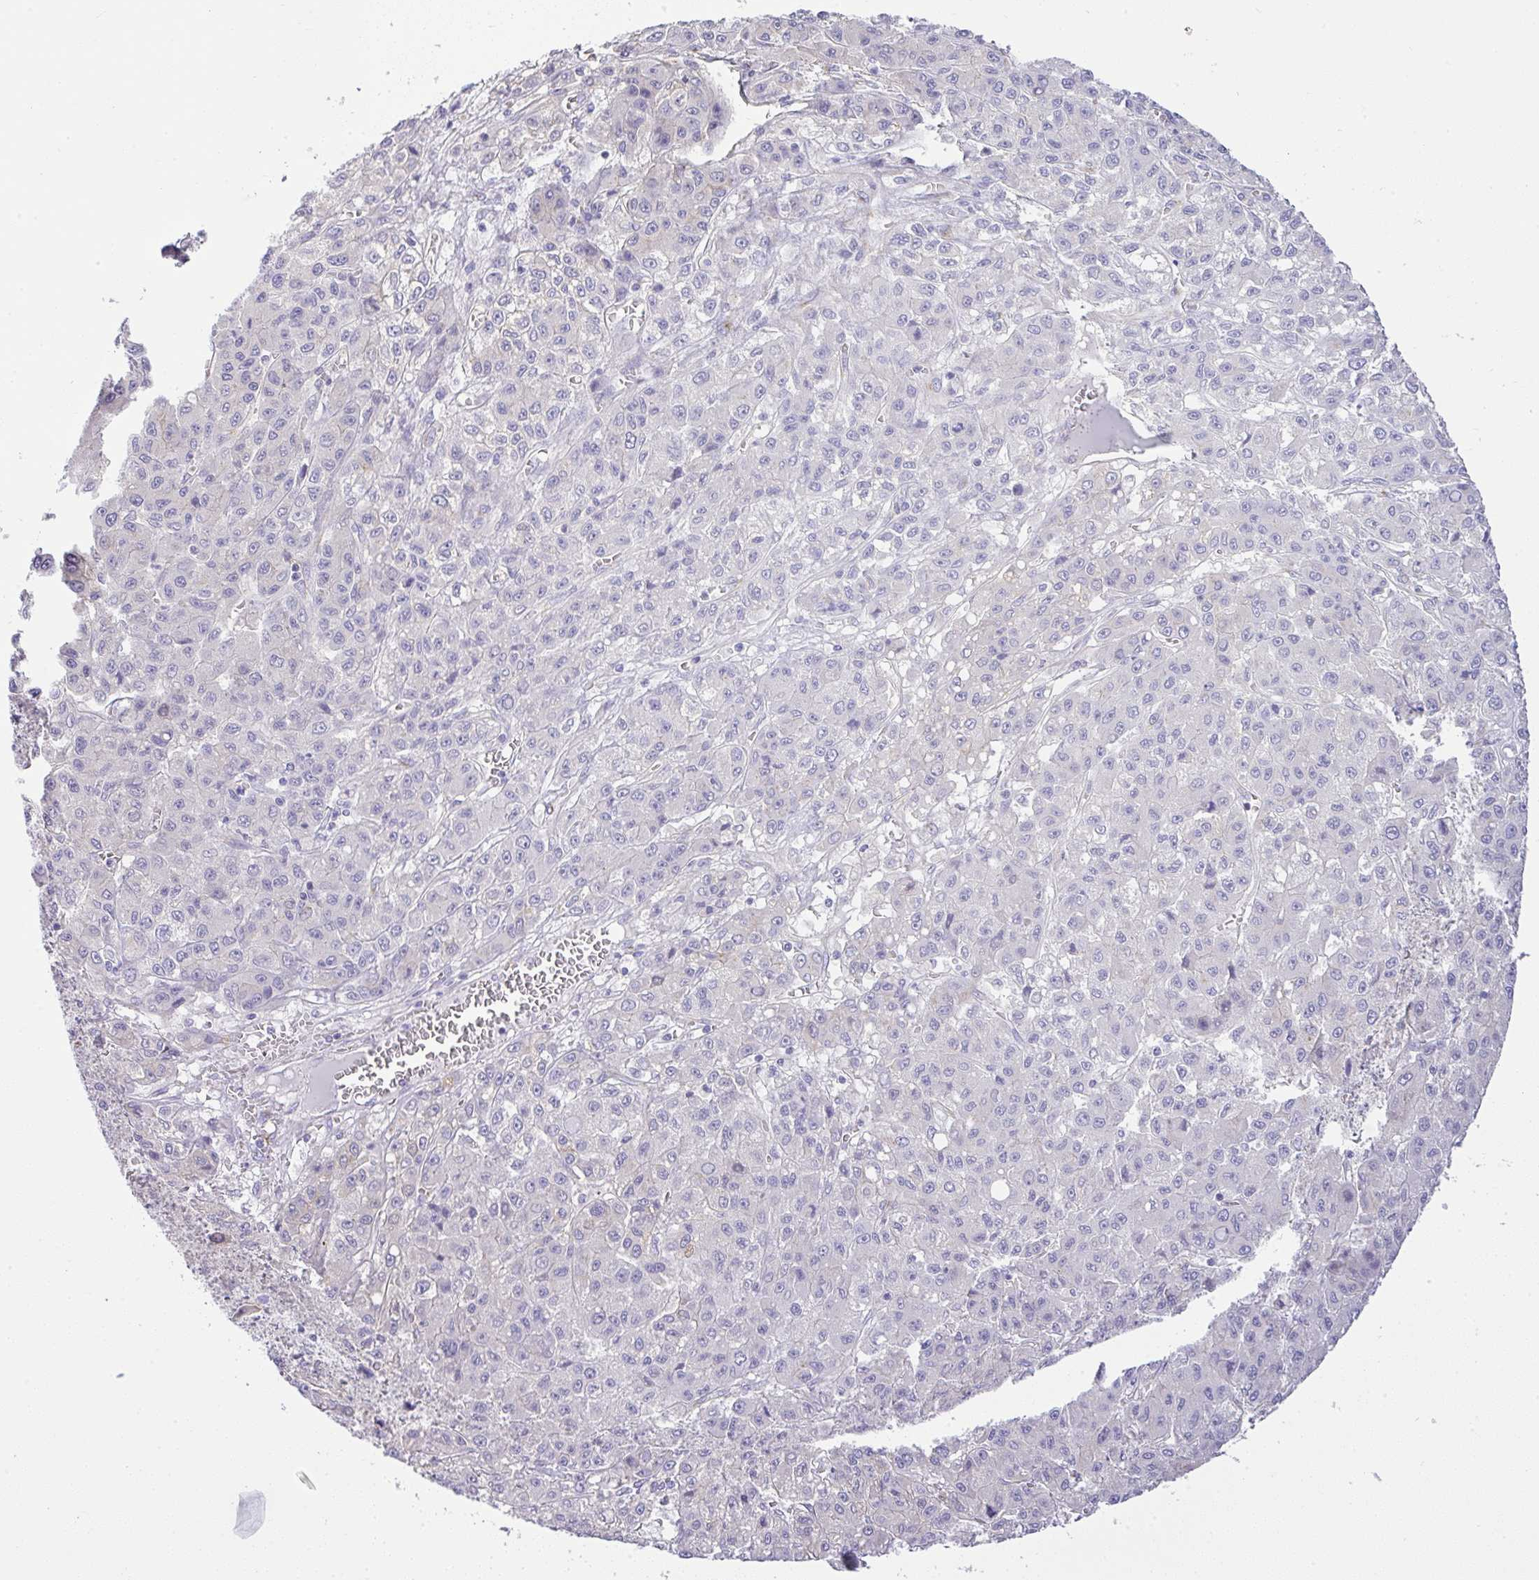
{"staining": {"intensity": "negative", "quantity": "none", "location": "none"}, "tissue": "liver cancer", "cell_type": "Tumor cells", "image_type": "cancer", "snomed": [{"axis": "morphology", "description": "Carcinoma, Hepatocellular, NOS"}, {"axis": "topography", "description": "Liver"}], "caption": "The immunohistochemistry (IHC) photomicrograph has no significant positivity in tumor cells of hepatocellular carcinoma (liver) tissue.", "gene": "FAM177A1", "patient": {"sex": "male", "age": 70}}